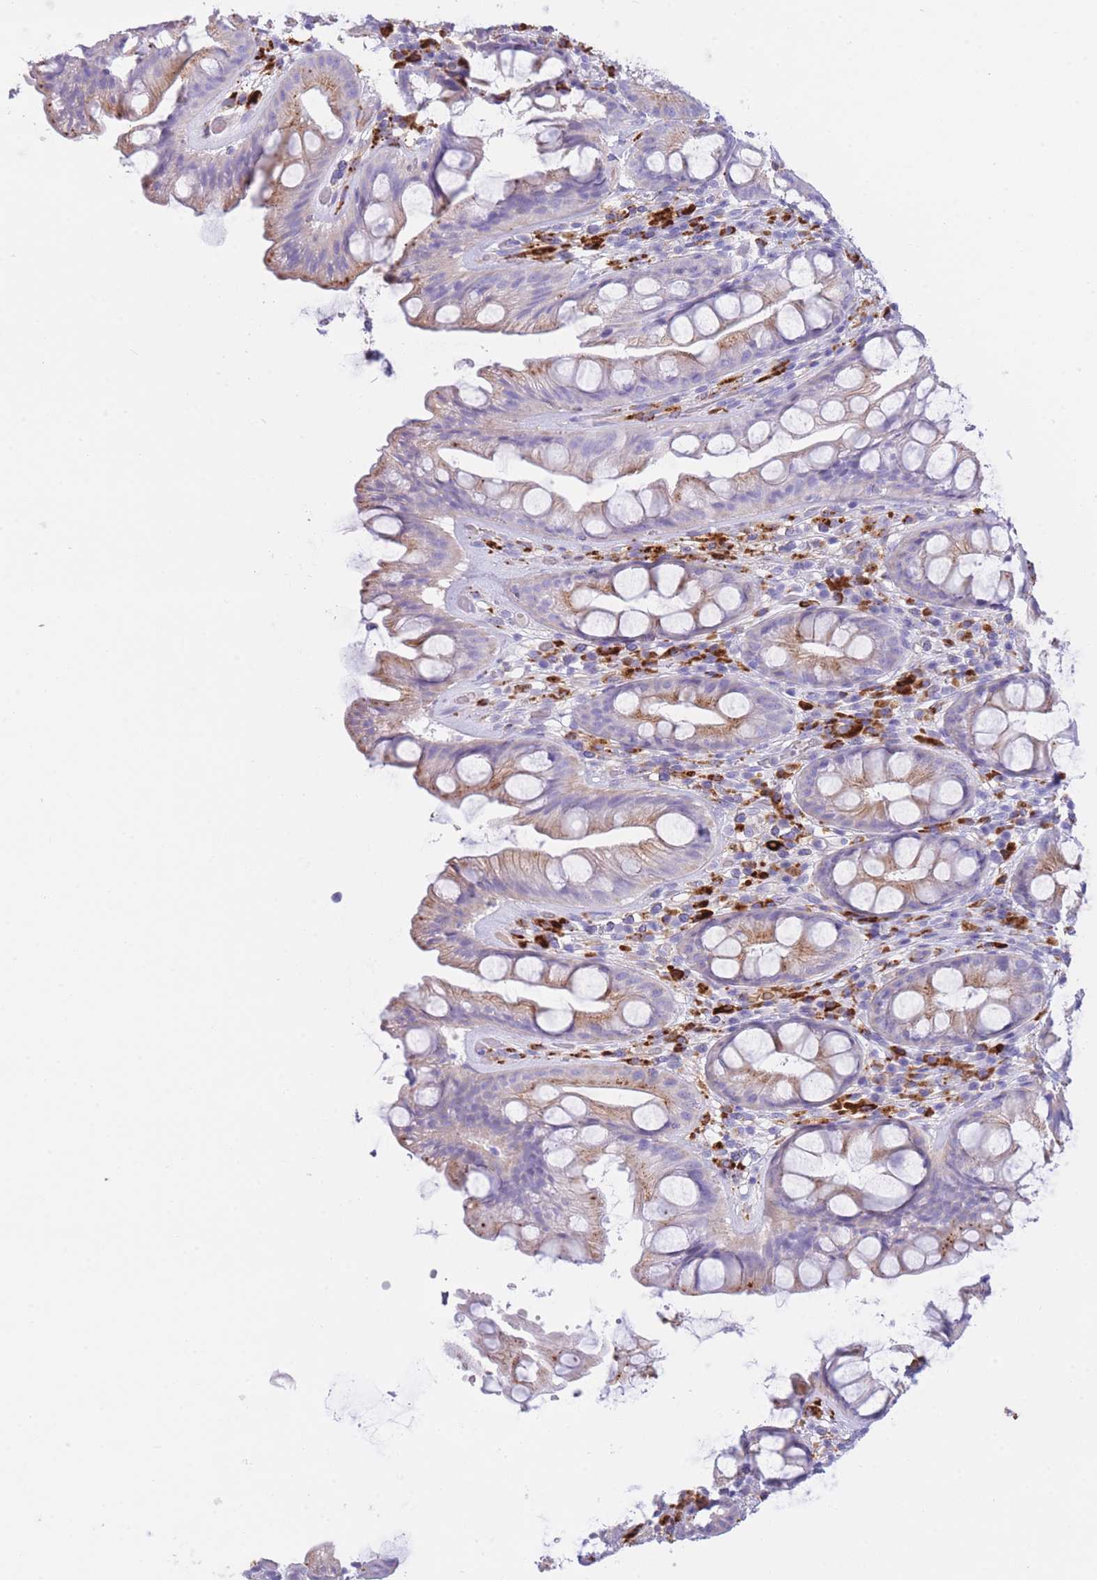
{"staining": {"intensity": "weak", "quantity": "25%-75%", "location": "cytoplasmic/membranous"}, "tissue": "rectum", "cell_type": "Glandular cells", "image_type": "normal", "snomed": [{"axis": "morphology", "description": "Normal tissue, NOS"}, {"axis": "topography", "description": "Rectum"}], "caption": "The image exhibits immunohistochemical staining of normal rectum. There is weak cytoplasmic/membranous staining is seen in approximately 25%-75% of glandular cells.", "gene": "PLBD1", "patient": {"sex": "male", "age": 74}}